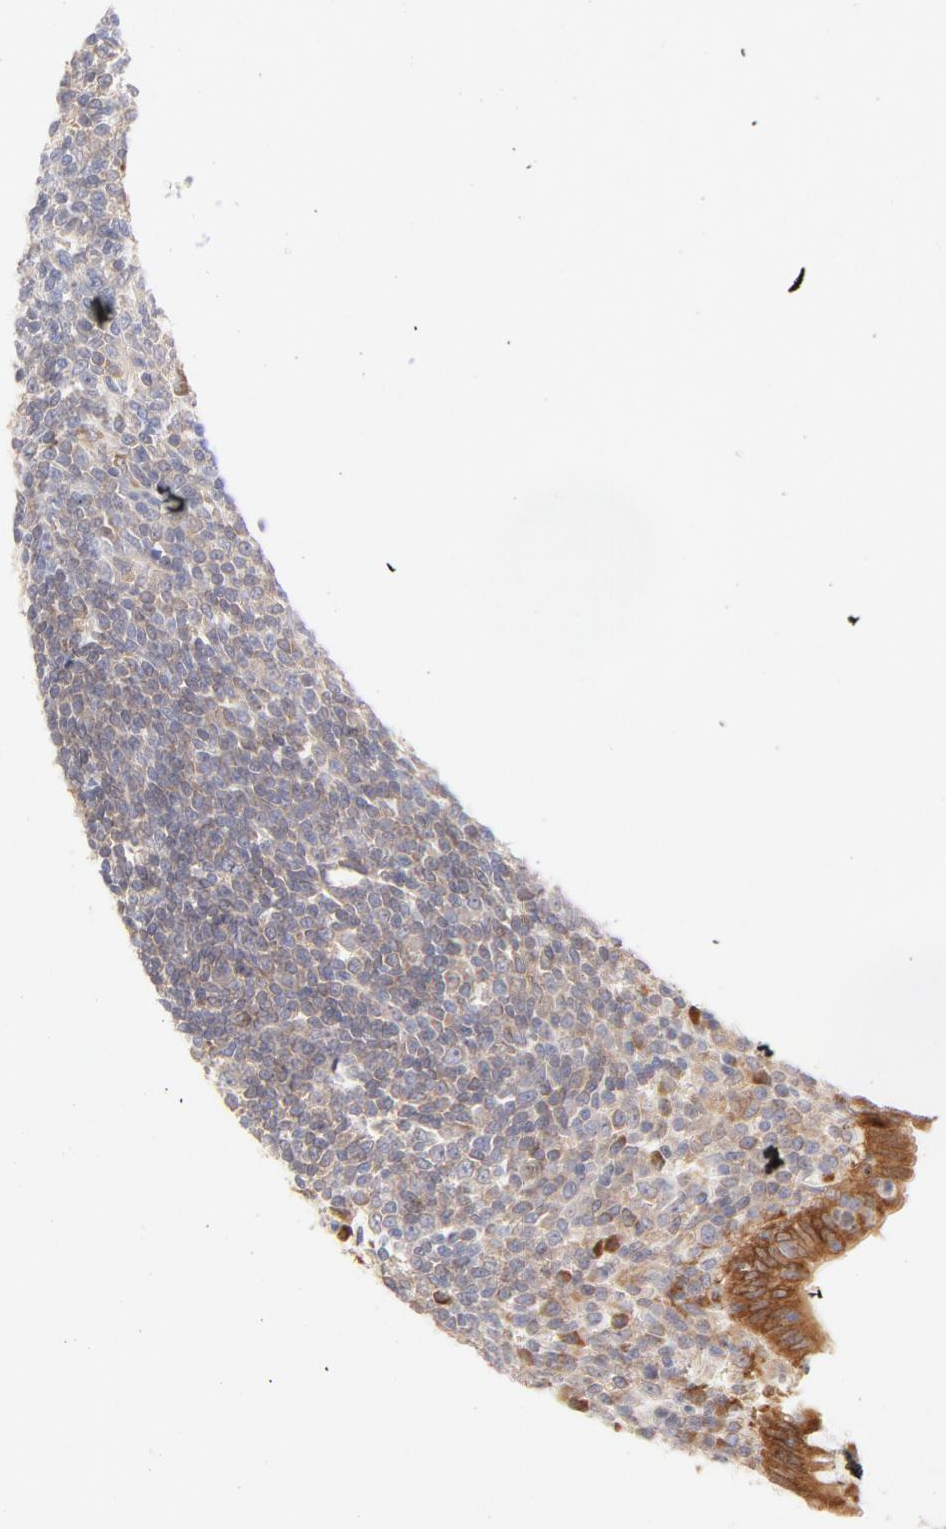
{"staining": {"intensity": "strong", "quantity": ">75%", "location": "cytoplasmic/membranous"}, "tissue": "appendix", "cell_type": "Glandular cells", "image_type": "normal", "snomed": [{"axis": "morphology", "description": "Normal tissue, NOS"}, {"axis": "topography", "description": "Appendix"}], "caption": "Immunohistochemical staining of normal appendix displays strong cytoplasmic/membranous protein expression in approximately >75% of glandular cells. The staining was performed using DAB (3,3'-diaminobenzidine), with brown indicating positive protein expression. Nuclei are stained blue with hematoxylin.", "gene": "RPS6KA1", "patient": {"sex": "female", "age": 66}}